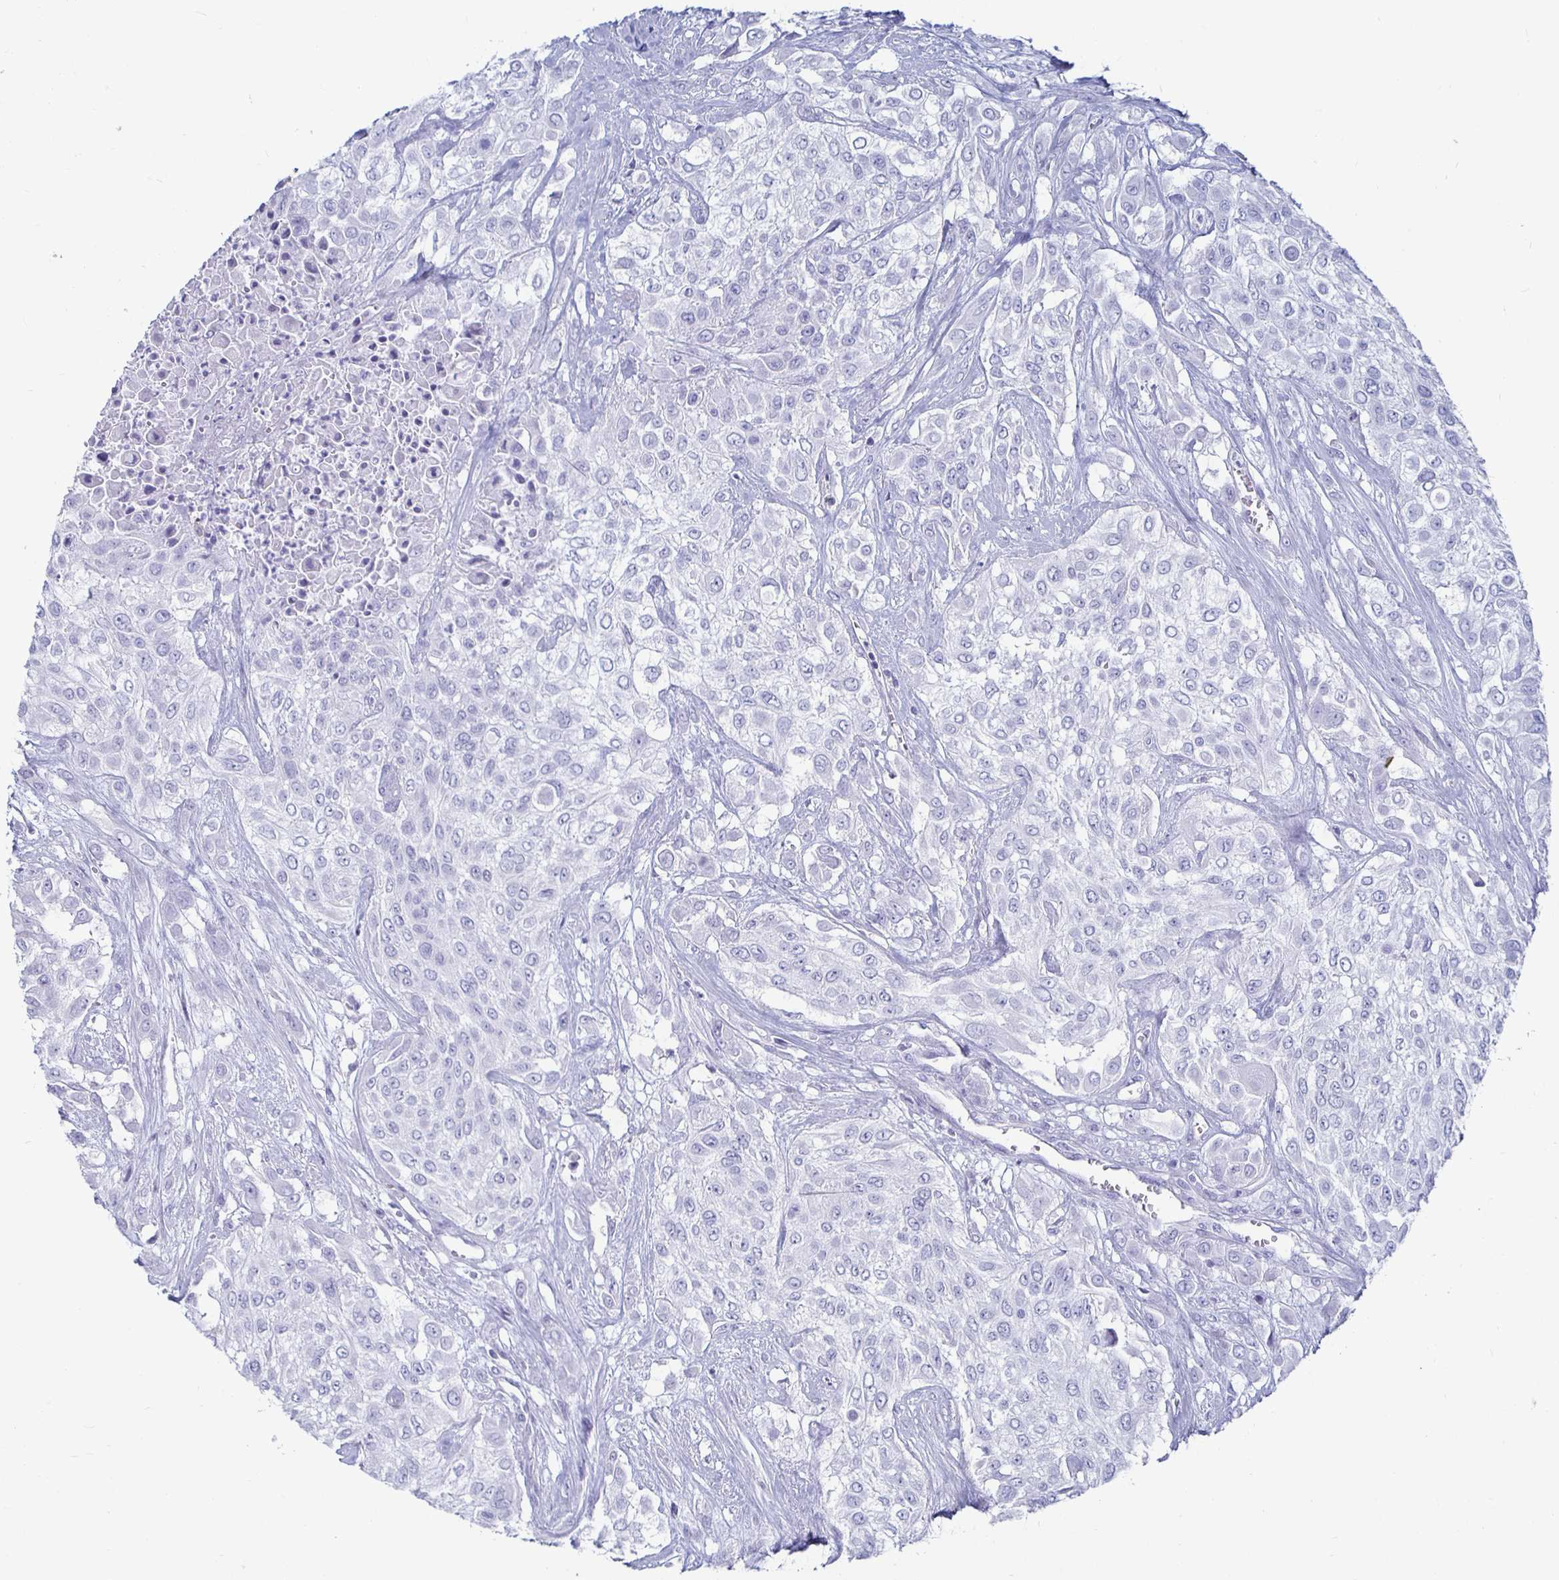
{"staining": {"intensity": "negative", "quantity": "none", "location": "none"}, "tissue": "urothelial cancer", "cell_type": "Tumor cells", "image_type": "cancer", "snomed": [{"axis": "morphology", "description": "Urothelial carcinoma, High grade"}, {"axis": "topography", "description": "Urinary bladder"}], "caption": "High magnification brightfield microscopy of urothelial carcinoma (high-grade) stained with DAB (3,3'-diaminobenzidine) (brown) and counterstained with hematoxylin (blue): tumor cells show no significant staining.", "gene": "CA9", "patient": {"sex": "male", "age": 57}}